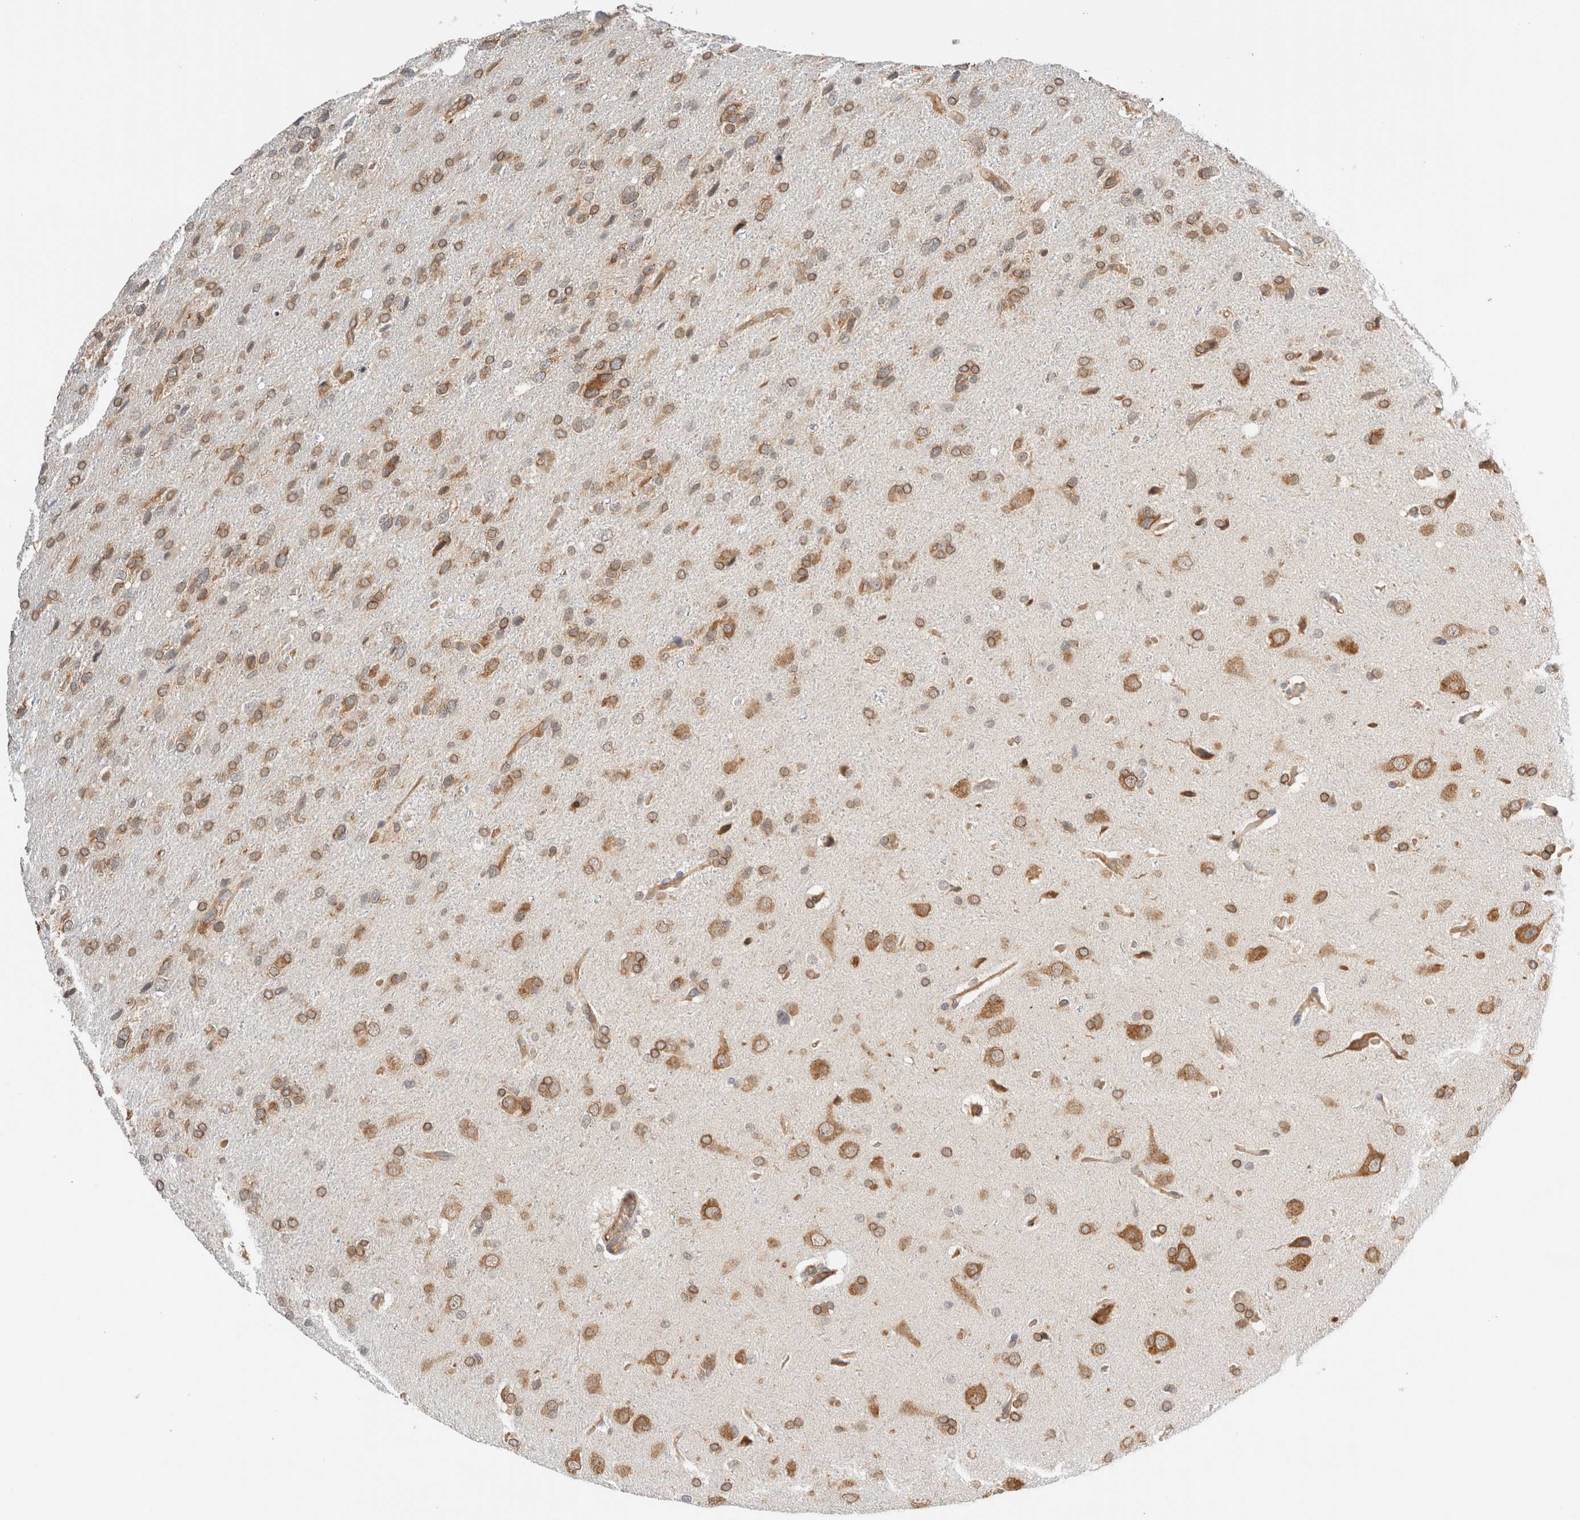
{"staining": {"intensity": "moderate", "quantity": ">75%", "location": "cytoplasmic/membranous"}, "tissue": "glioma", "cell_type": "Tumor cells", "image_type": "cancer", "snomed": [{"axis": "morphology", "description": "Glioma, malignant, High grade"}, {"axis": "topography", "description": "Brain"}], "caption": "High-power microscopy captured an IHC micrograph of glioma, revealing moderate cytoplasmic/membranous positivity in approximately >75% of tumor cells.", "gene": "SYVN1", "patient": {"sex": "female", "age": 58}}